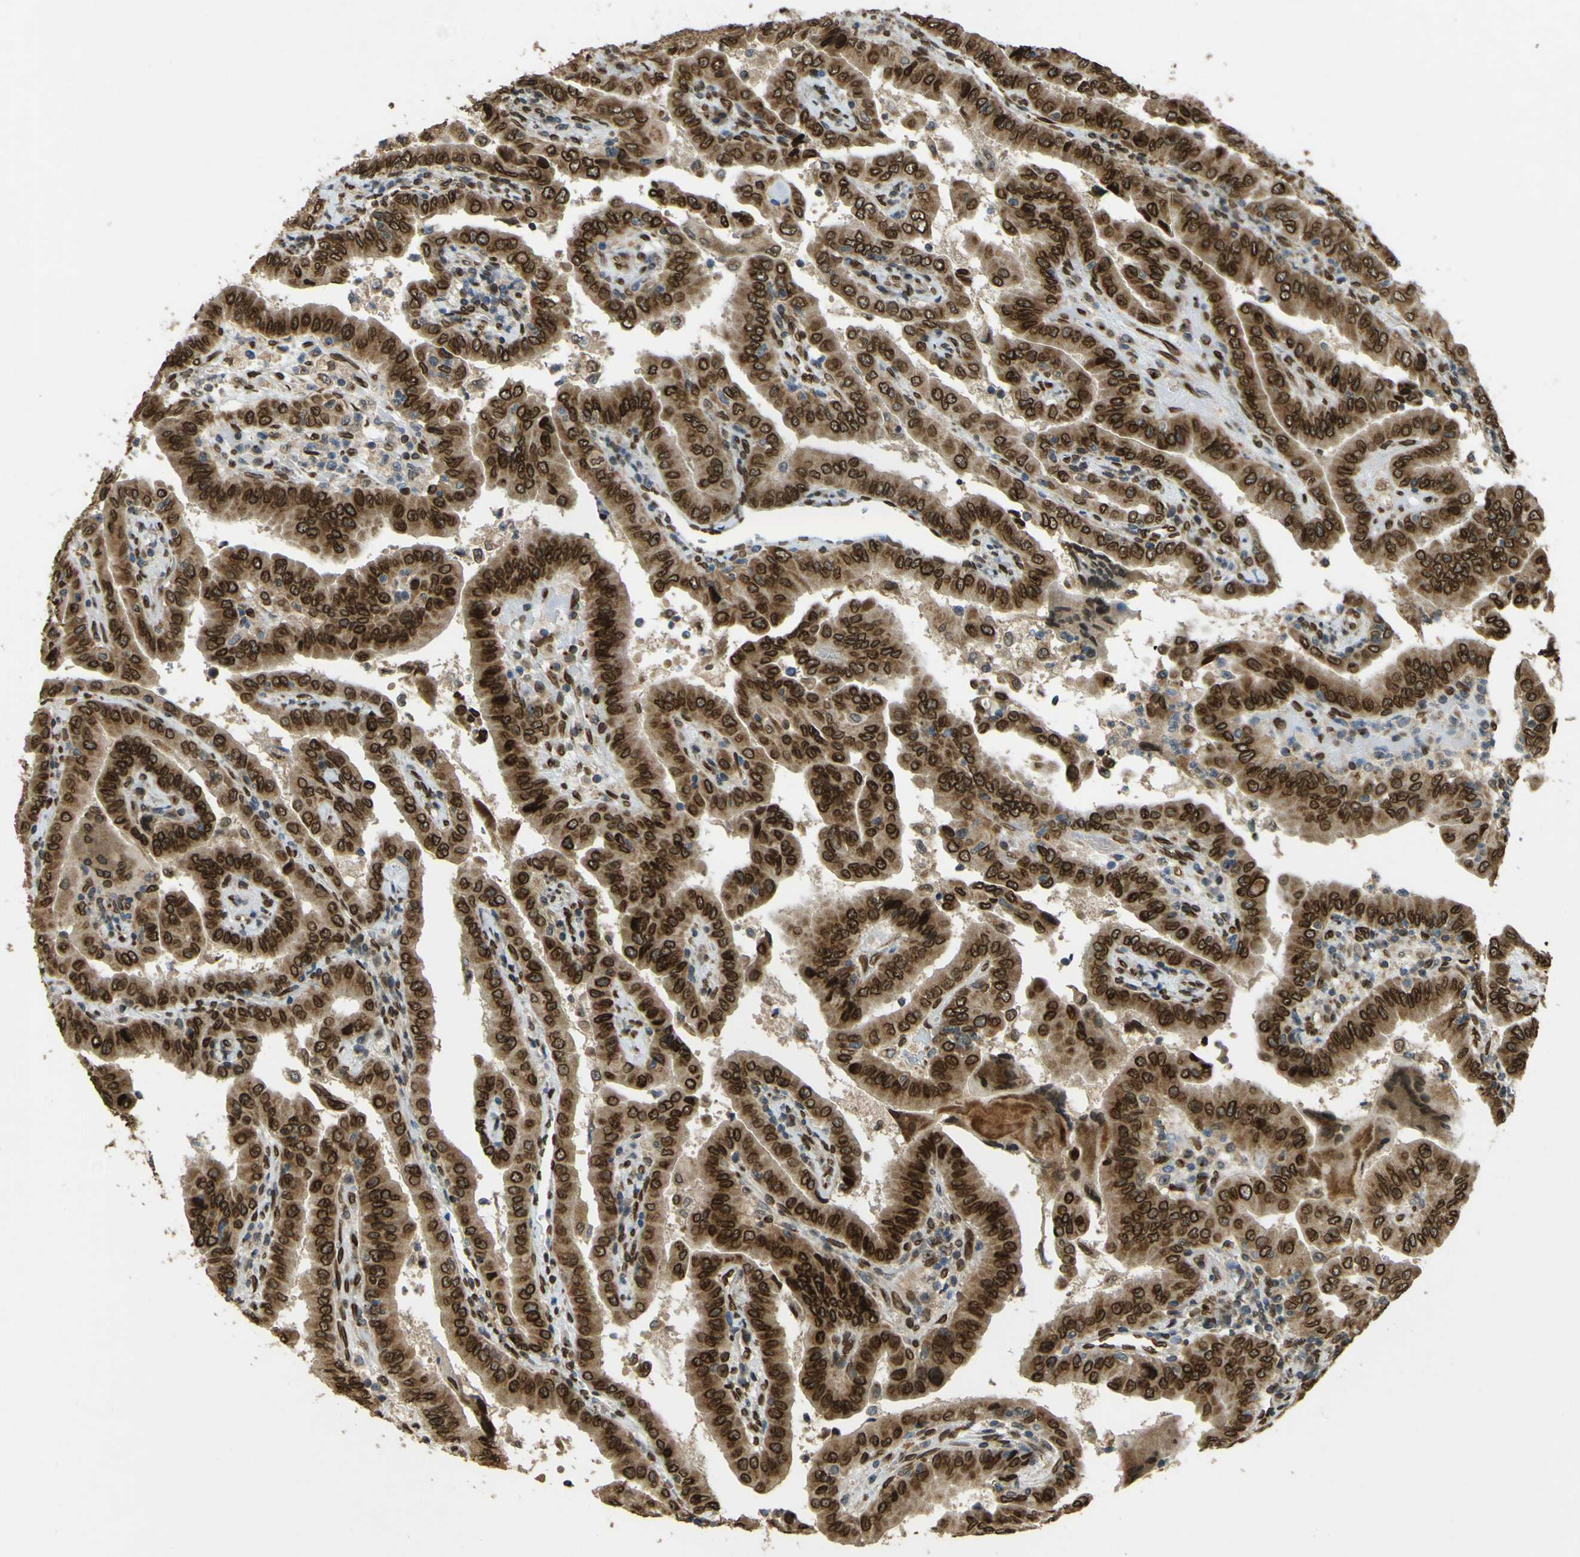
{"staining": {"intensity": "strong", "quantity": ">75%", "location": "cytoplasmic/membranous,nuclear"}, "tissue": "thyroid cancer", "cell_type": "Tumor cells", "image_type": "cancer", "snomed": [{"axis": "morphology", "description": "Papillary adenocarcinoma, NOS"}, {"axis": "topography", "description": "Thyroid gland"}], "caption": "Strong cytoplasmic/membranous and nuclear protein positivity is present in approximately >75% of tumor cells in thyroid papillary adenocarcinoma. Nuclei are stained in blue.", "gene": "GALNT1", "patient": {"sex": "male", "age": 33}}